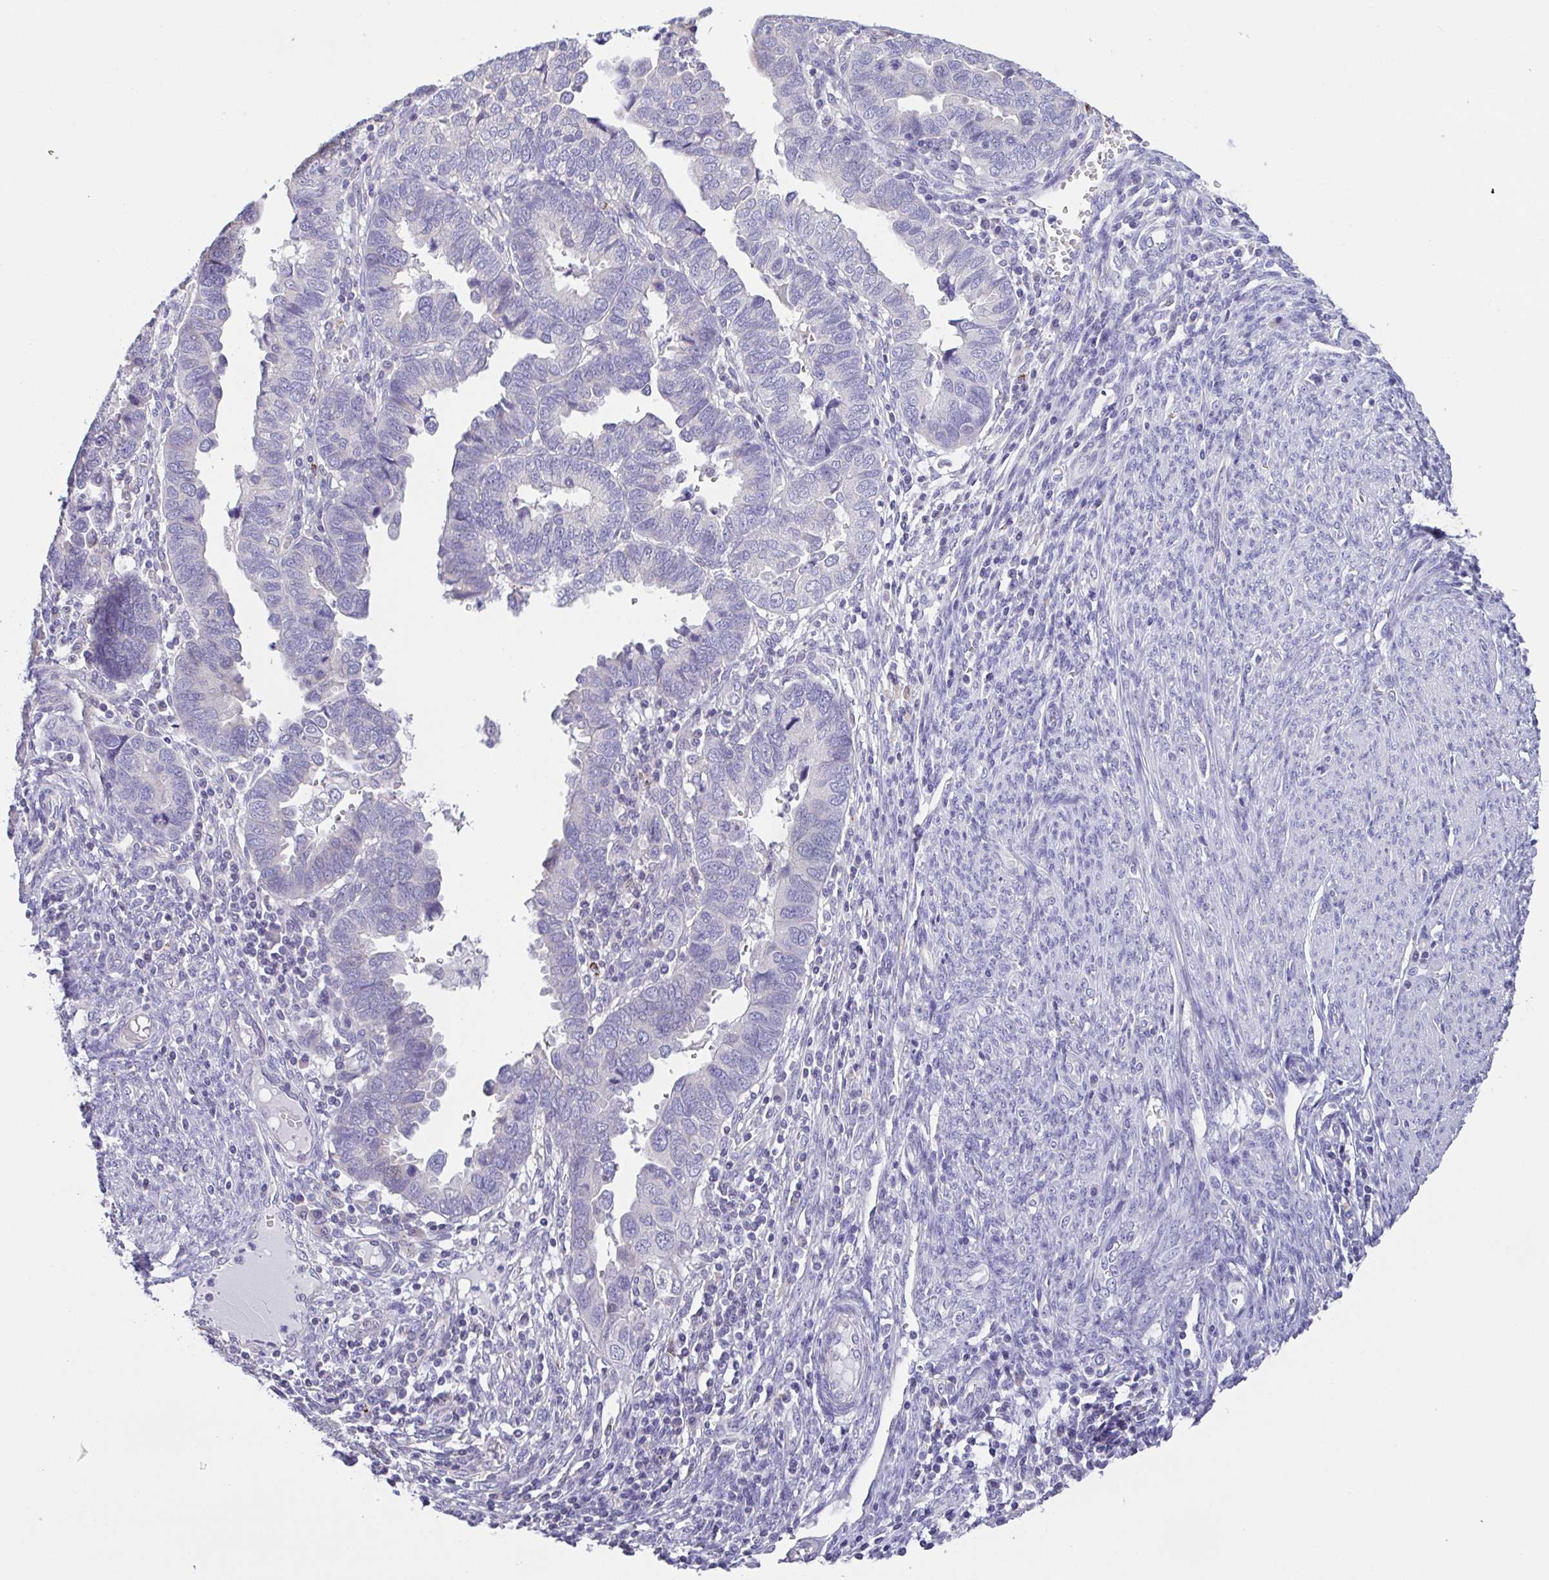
{"staining": {"intensity": "negative", "quantity": "none", "location": "none"}, "tissue": "endometrial cancer", "cell_type": "Tumor cells", "image_type": "cancer", "snomed": [{"axis": "morphology", "description": "Adenocarcinoma, NOS"}, {"axis": "topography", "description": "Endometrium"}], "caption": "Endometrial cancer (adenocarcinoma) was stained to show a protein in brown. There is no significant staining in tumor cells.", "gene": "PKDREJ", "patient": {"sex": "female", "age": 79}}